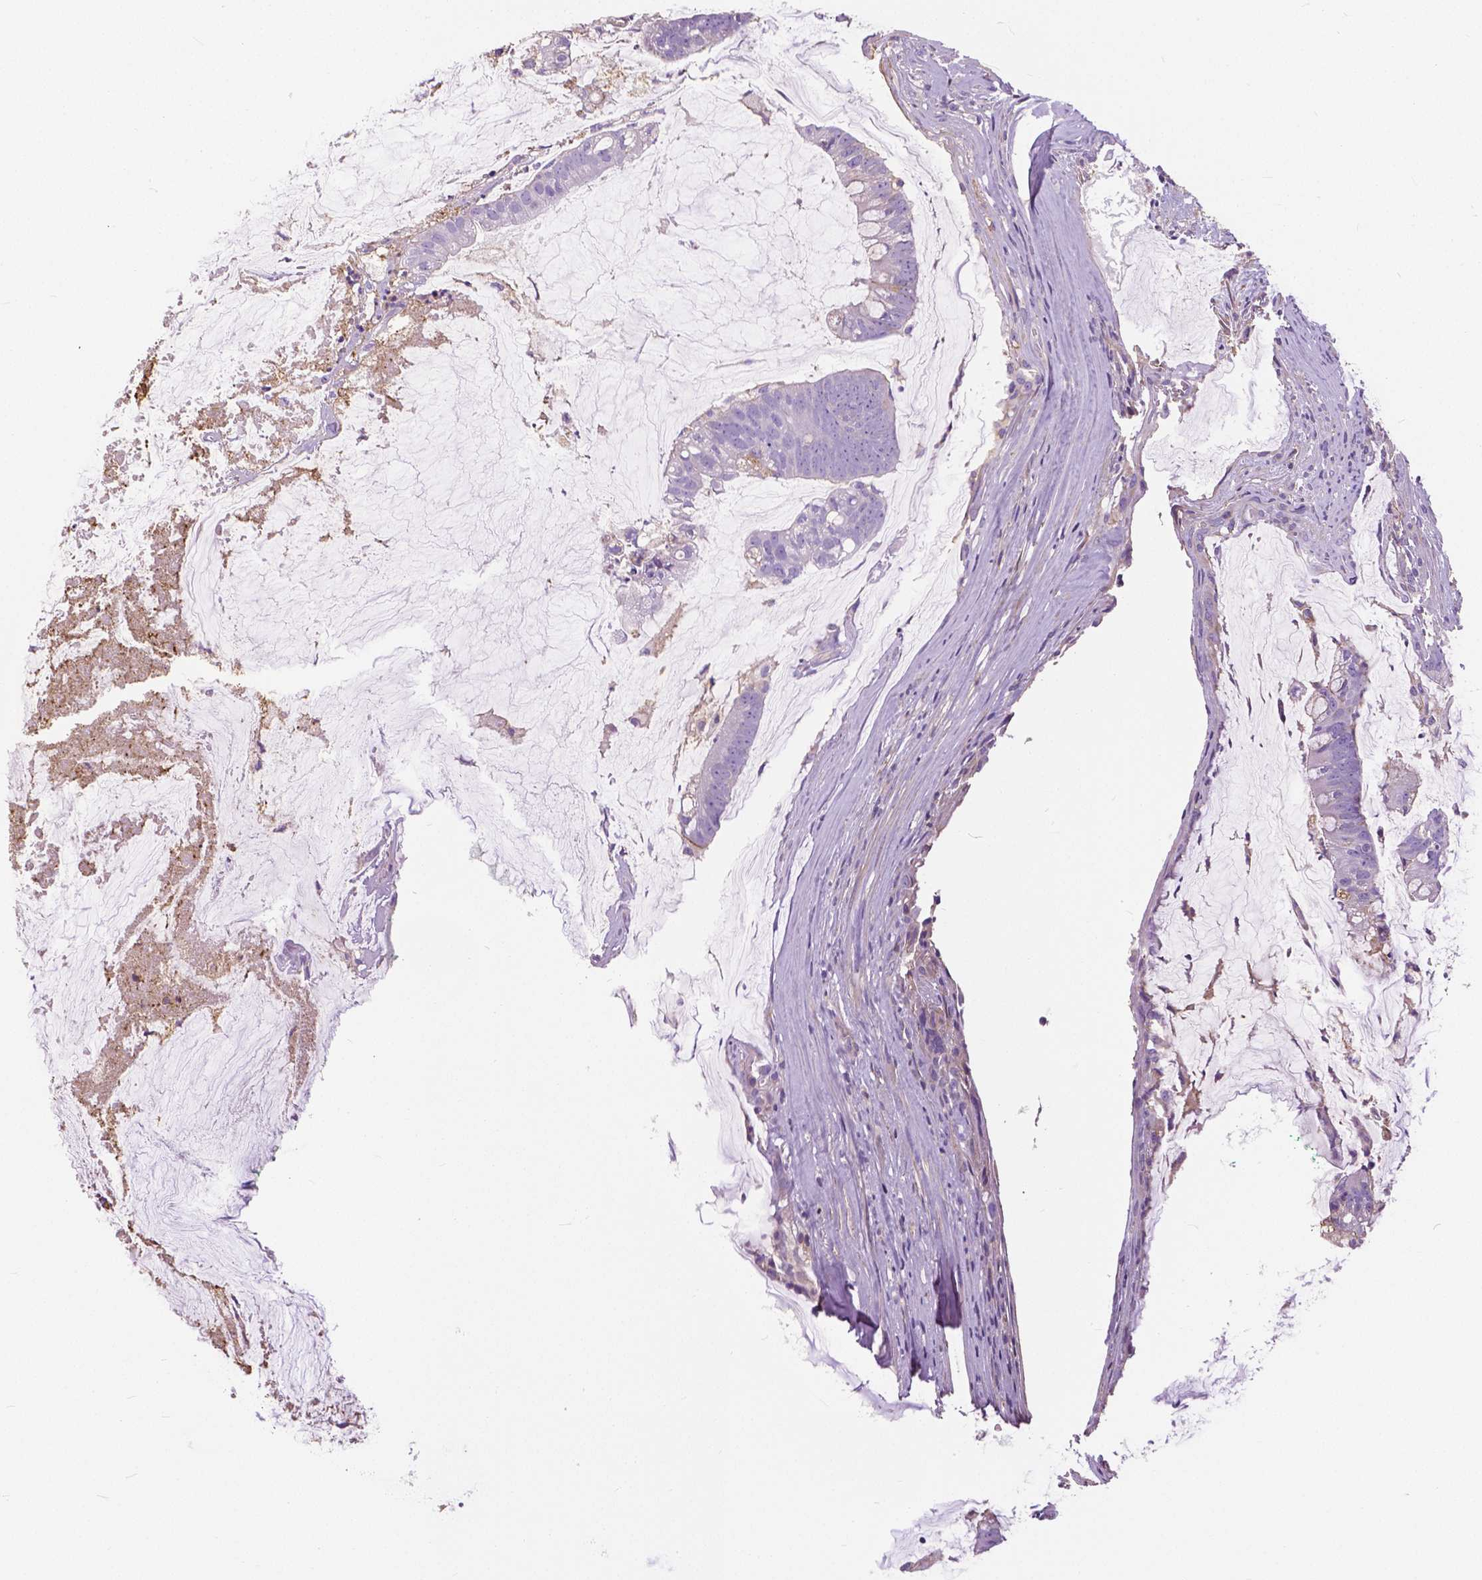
{"staining": {"intensity": "negative", "quantity": "none", "location": "none"}, "tissue": "colorectal cancer", "cell_type": "Tumor cells", "image_type": "cancer", "snomed": [{"axis": "morphology", "description": "Adenocarcinoma, NOS"}, {"axis": "topography", "description": "Colon"}], "caption": "IHC of colorectal cancer demonstrates no expression in tumor cells.", "gene": "ANXA13", "patient": {"sex": "male", "age": 62}}